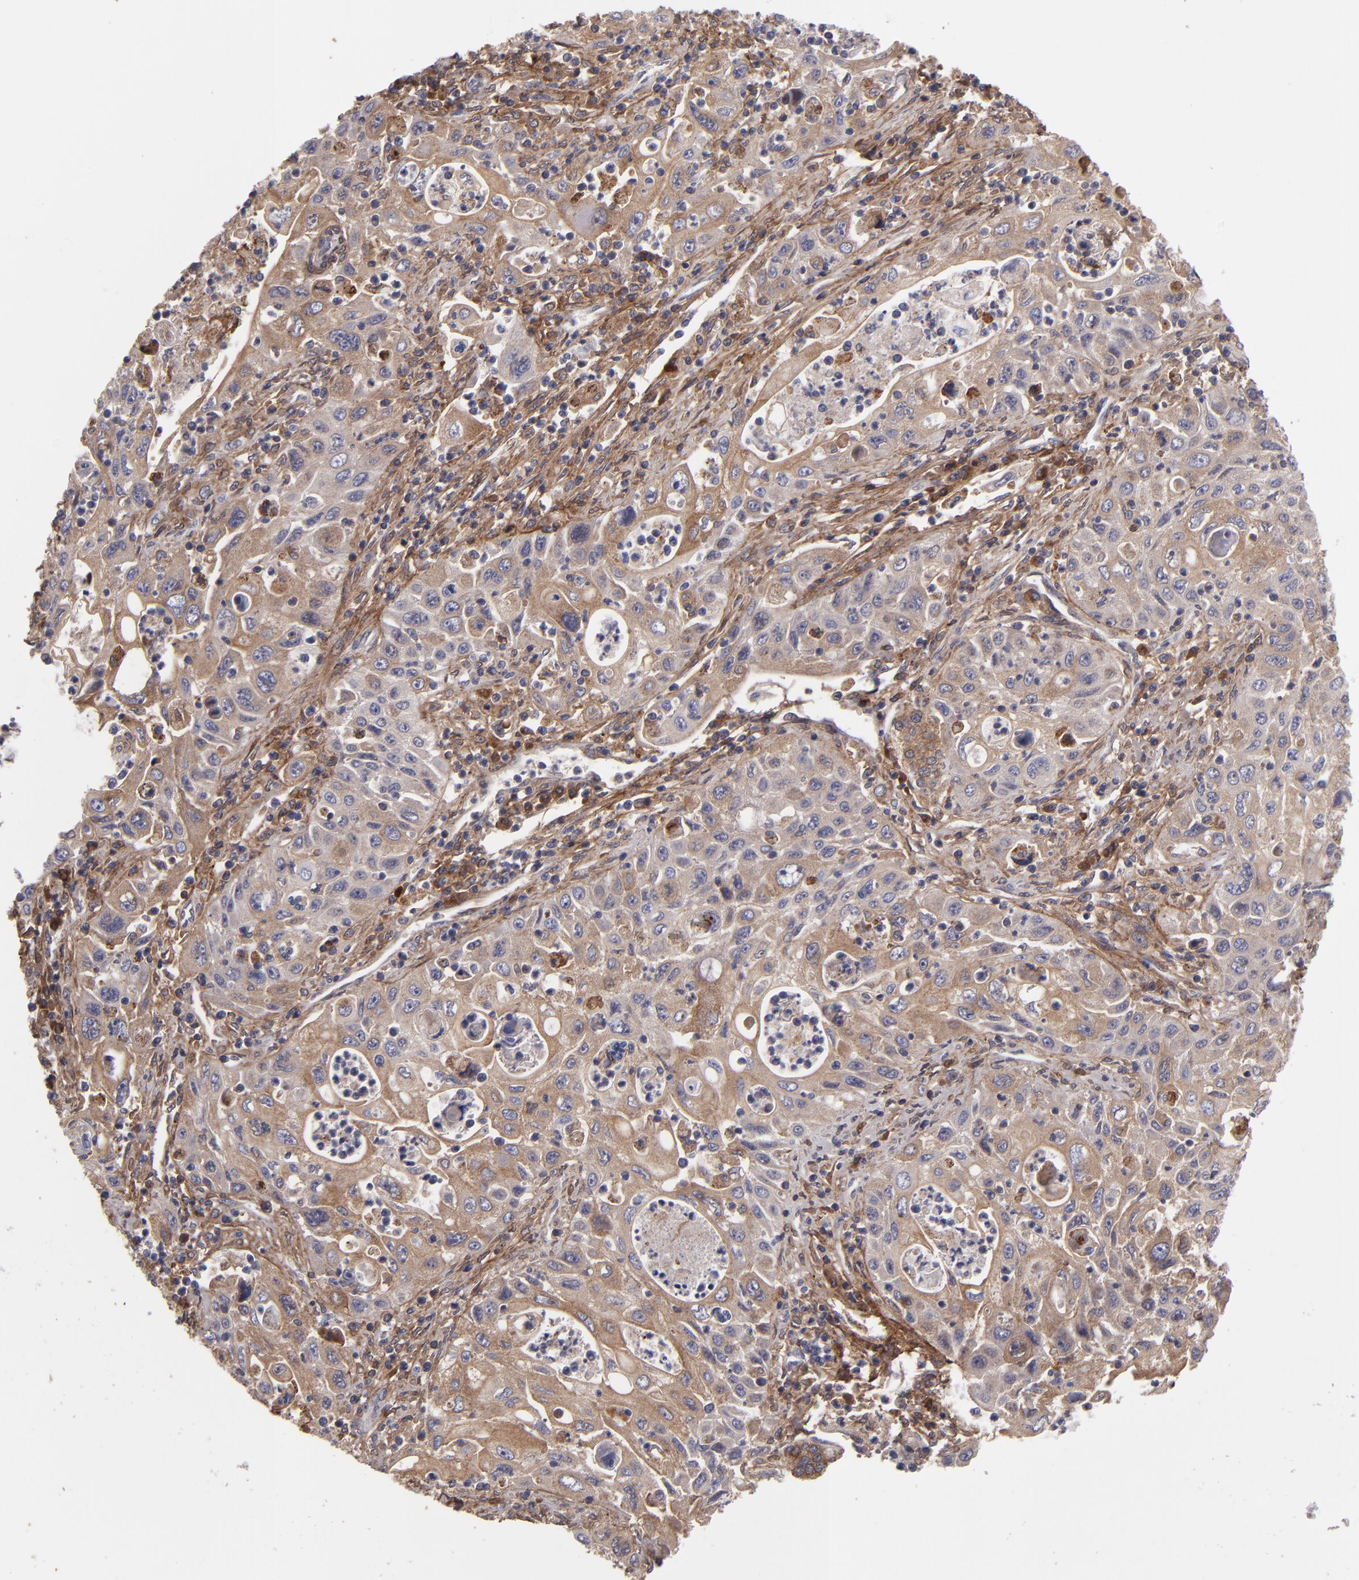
{"staining": {"intensity": "moderate", "quantity": ">75%", "location": "cytoplasmic/membranous"}, "tissue": "pancreatic cancer", "cell_type": "Tumor cells", "image_type": "cancer", "snomed": [{"axis": "morphology", "description": "Adenocarcinoma, NOS"}, {"axis": "topography", "description": "Pancreas"}], "caption": "The histopathology image displays immunohistochemical staining of pancreatic adenocarcinoma. There is moderate cytoplasmic/membranous staining is present in about >75% of tumor cells.", "gene": "IL12A", "patient": {"sex": "male", "age": 70}}